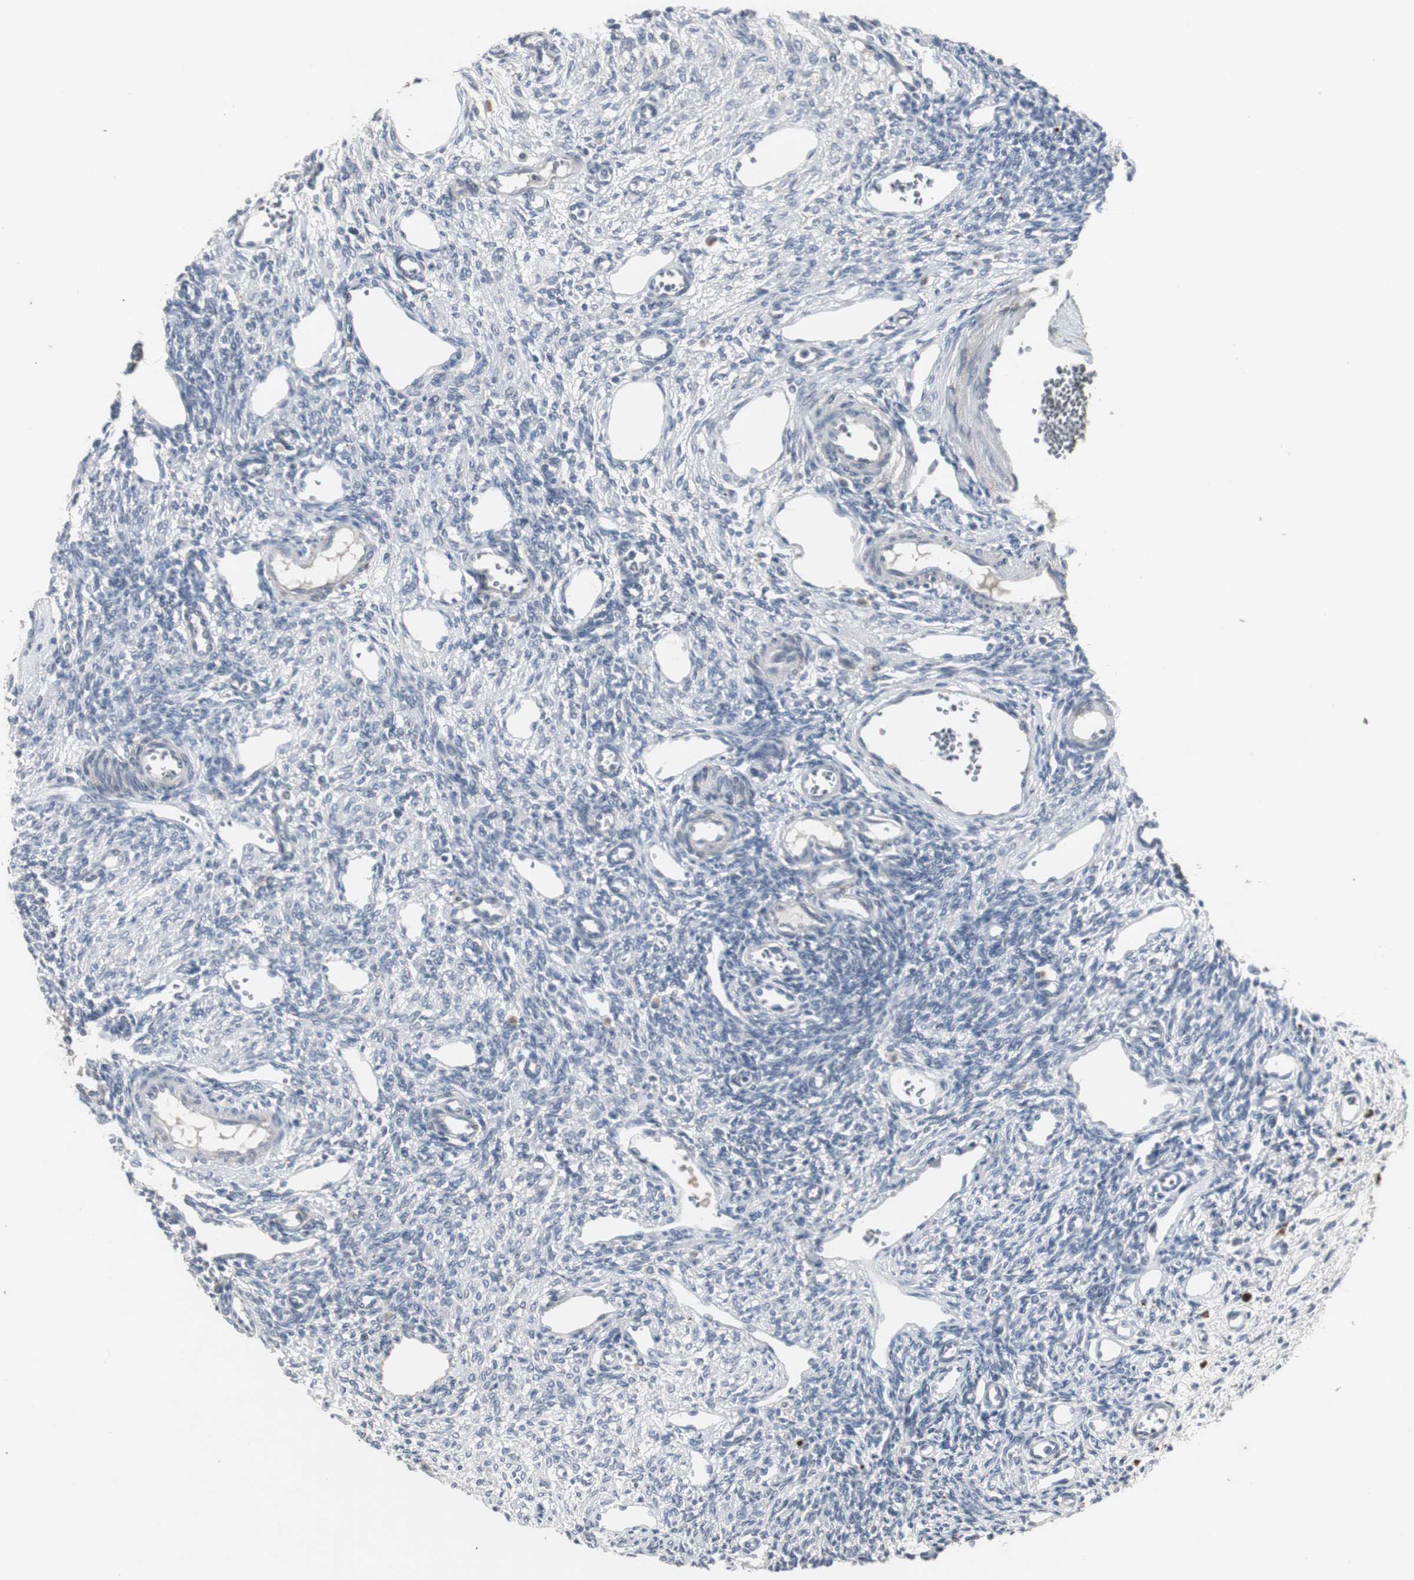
{"staining": {"intensity": "negative", "quantity": "none", "location": "none"}, "tissue": "ovary", "cell_type": "Ovarian stroma cells", "image_type": "normal", "snomed": [{"axis": "morphology", "description": "Normal tissue, NOS"}, {"axis": "topography", "description": "Ovary"}], "caption": "Immunohistochemistry histopathology image of unremarkable ovary: ovary stained with DAB displays no significant protein staining in ovarian stroma cells.", "gene": "ACAA1", "patient": {"sex": "female", "age": 33}}